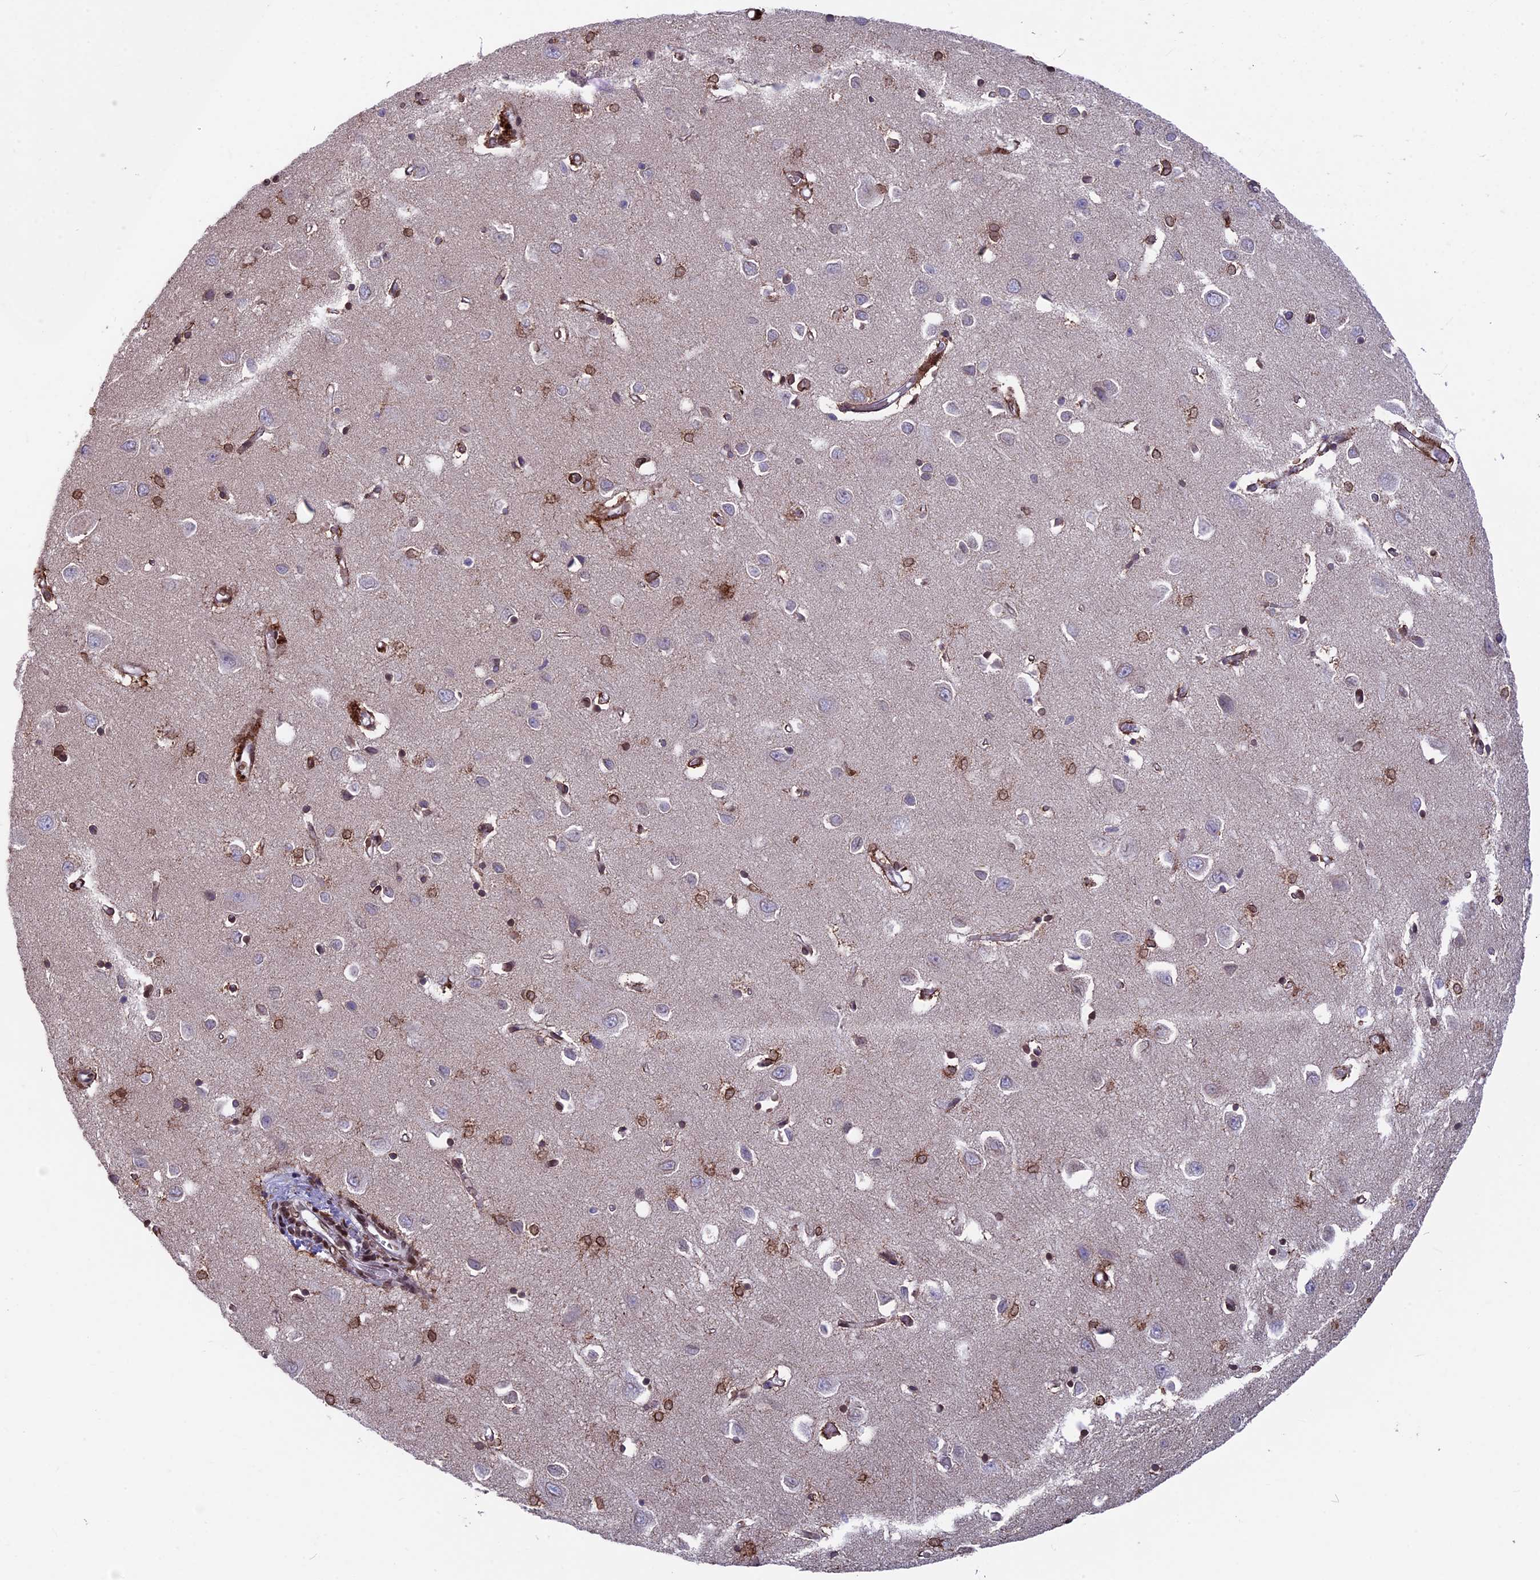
{"staining": {"intensity": "negative", "quantity": "none", "location": "none"}, "tissue": "cerebral cortex", "cell_type": "Endothelial cells", "image_type": "normal", "snomed": [{"axis": "morphology", "description": "Normal tissue, NOS"}, {"axis": "topography", "description": "Cerebral cortex"}], "caption": "Human cerebral cortex stained for a protein using immunohistochemistry displays no staining in endothelial cells.", "gene": "PTCHD4", "patient": {"sex": "female", "age": 64}}